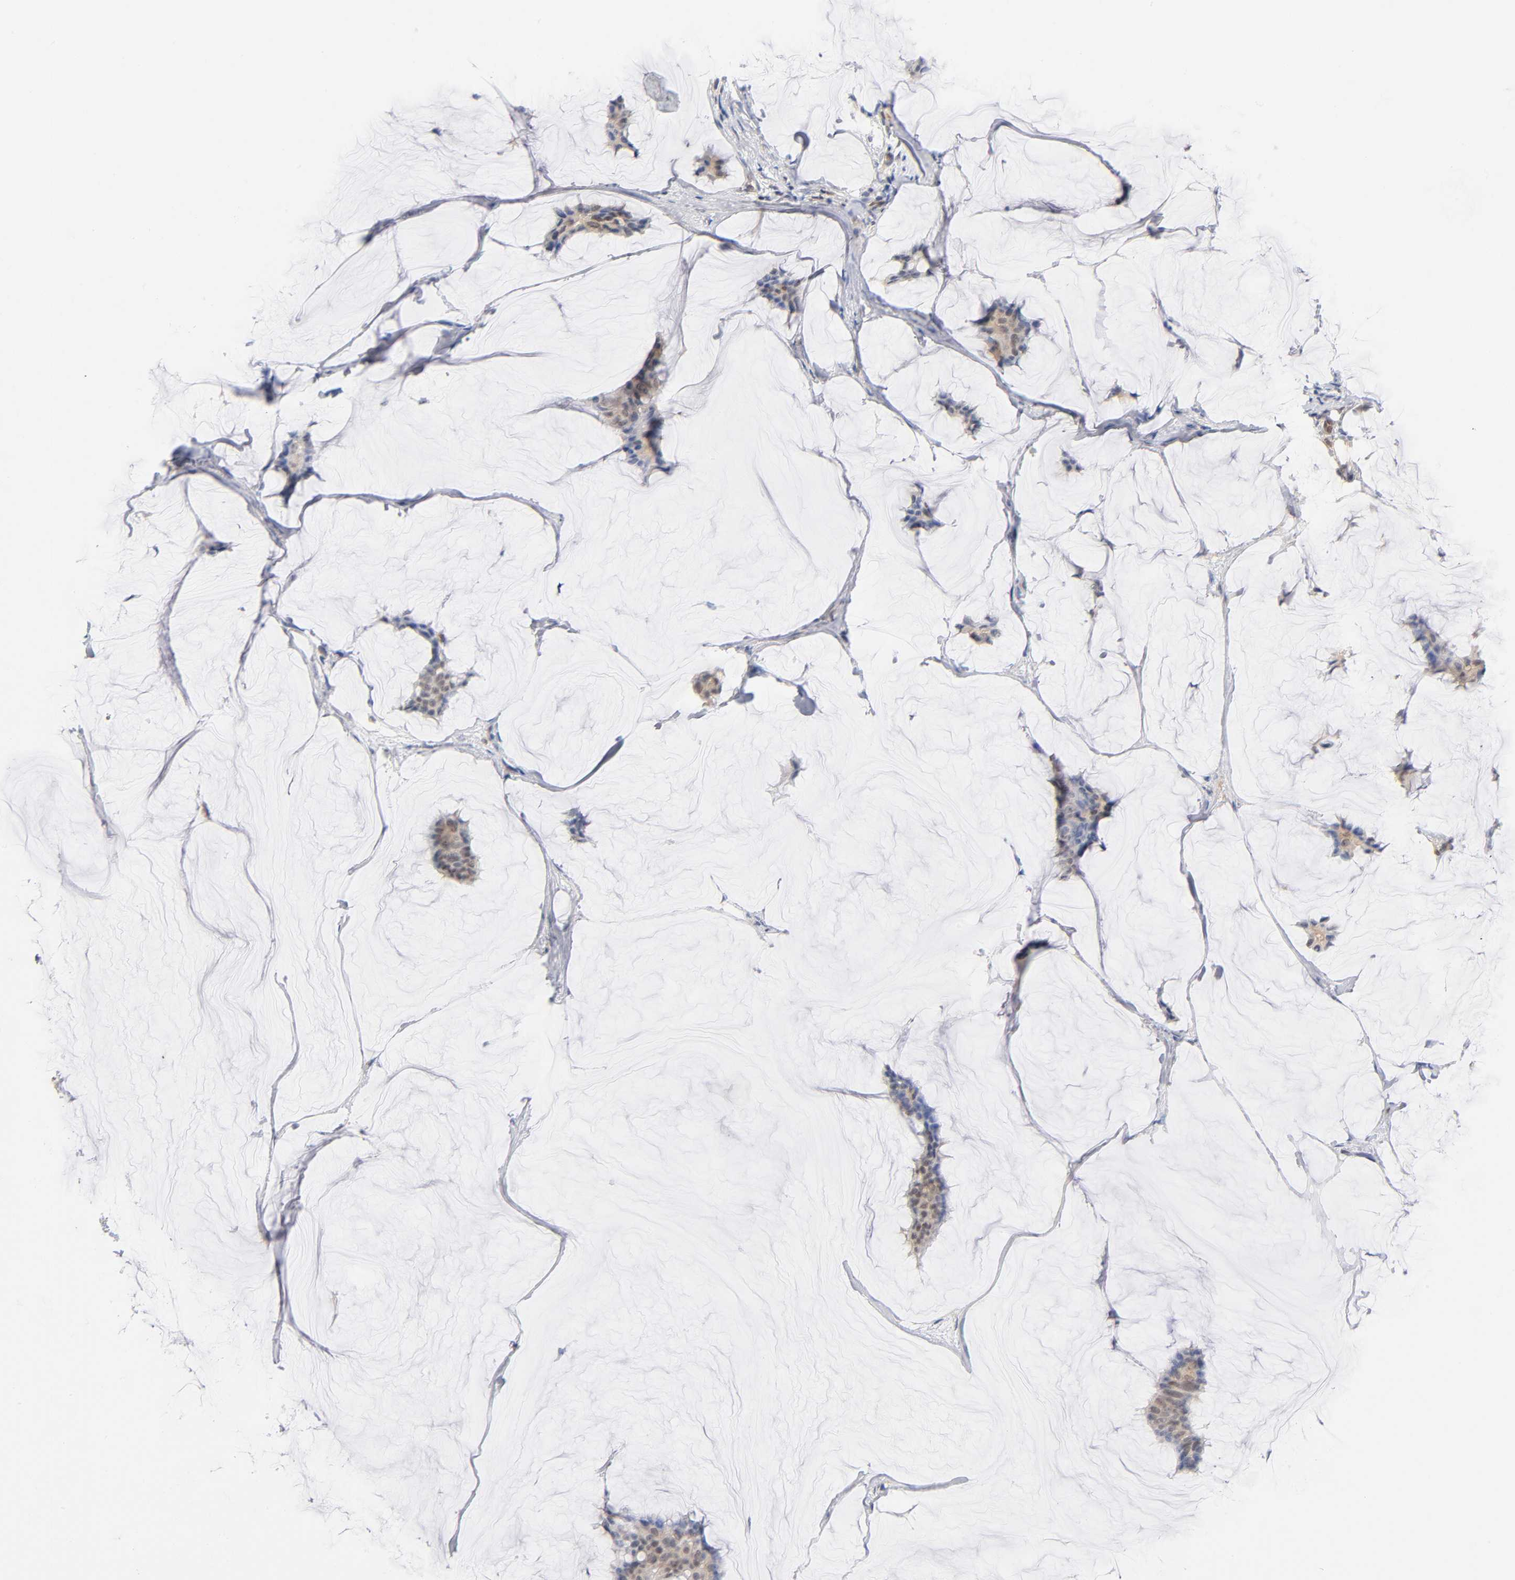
{"staining": {"intensity": "moderate", "quantity": ">75%", "location": "cytoplasmic/membranous"}, "tissue": "breast cancer", "cell_type": "Tumor cells", "image_type": "cancer", "snomed": [{"axis": "morphology", "description": "Duct carcinoma"}, {"axis": "topography", "description": "Breast"}], "caption": "There is medium levels of moderate cytoplasmic/membranous positivity in tumor cells of breast infiltrating ductal carcinoma, as demonstrated by immunohistochemical staining (brown color).", "gene": "DFFB", "patient": {"sex": "female", "age": 93}}